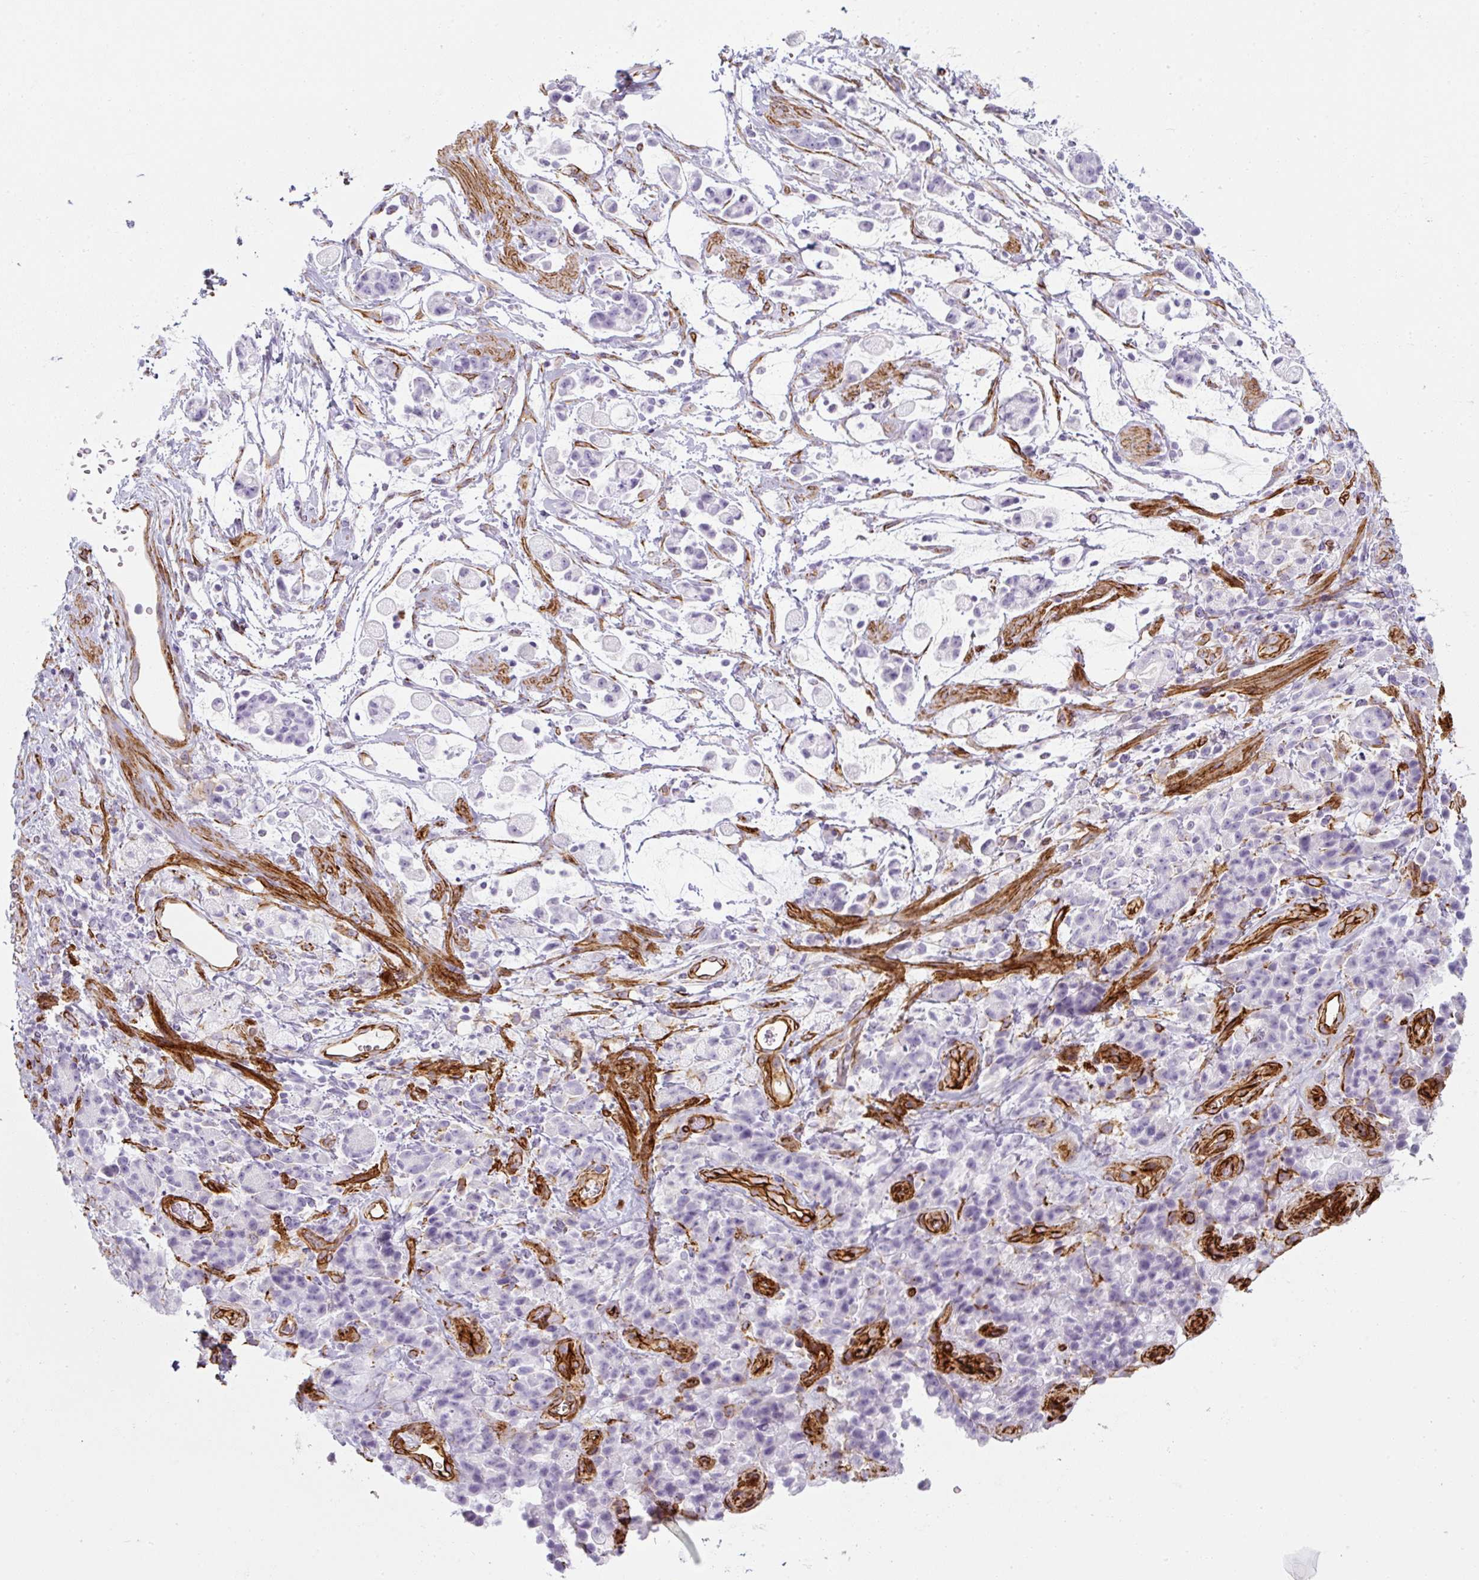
{"staining": {"intensity": "negative", "quantity": "none", "location": "none"}, "tissue": "stomach cancer", "cell_type": "Tumor cells", "image_type": "cancer", "snomed": [{"axis": "morphology", "description": "Adenocarcinoma, NOS"}, {"axis": "topography", "description": "Stomach"}], "caption": "Immunohistochemistry photomicrograph of stomach adenocarcinoma stained for a protein (brown), which exhibits no positivity in tumor cells.", "gene": "CAVIN3", "patient": {"sex": "female", "age": 60}}